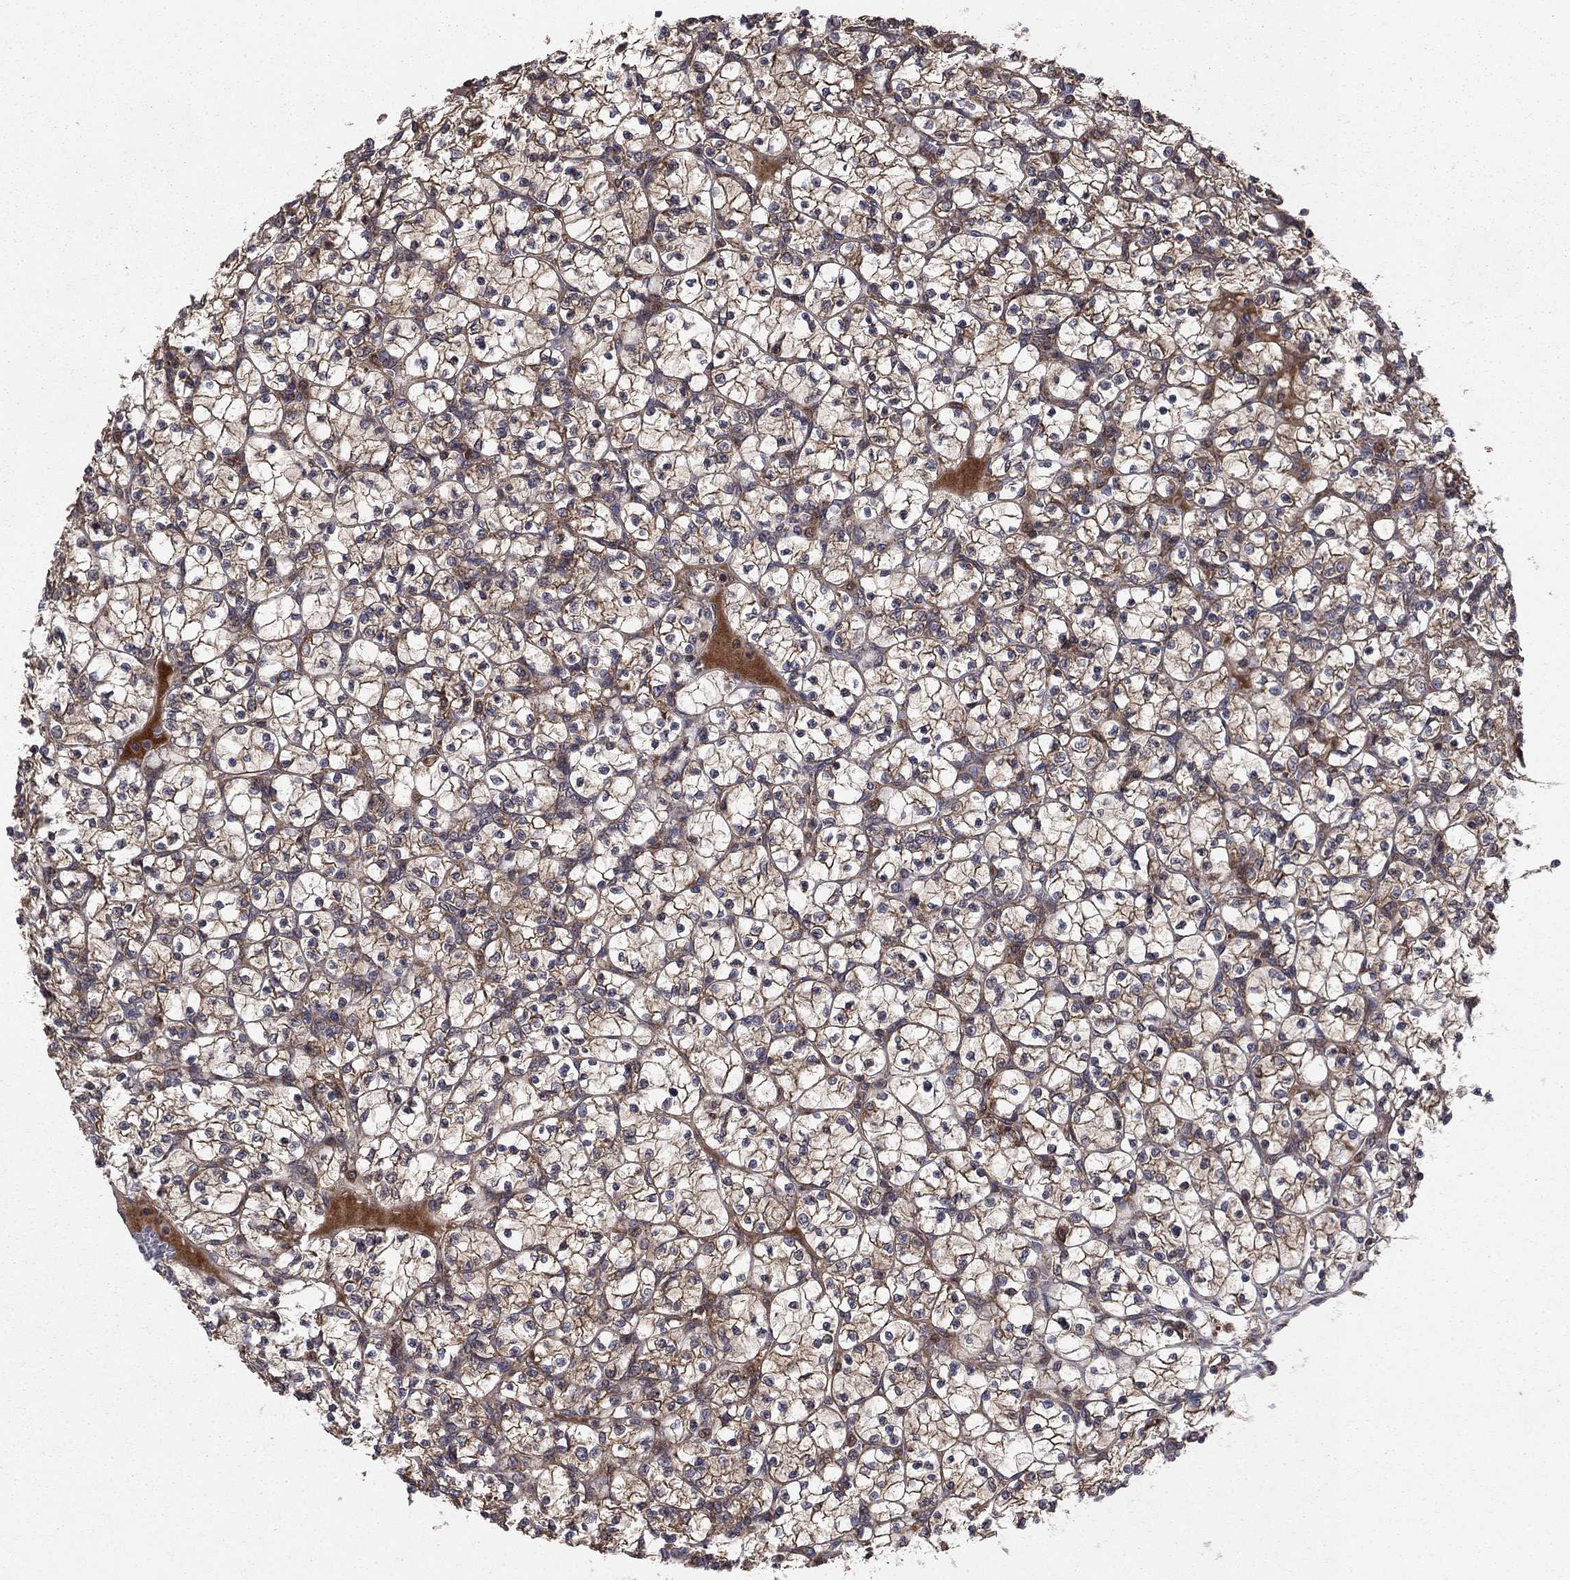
{"staining": {"intensity": "moderate", "quantity": ">75%", "location": "cytoplasmic/membranous"}, "tissue": "renal cancer", "cell_type": "Tumor cells", "image_type": "cancer", "snomed": [{"axis": "morphology", "description": "Adenocarcinoma, NOS"}, {"axis": "topography", "description": "Kidney"}], "caption": "Immunohistochemical staining of adenocarcinoma (renal) reveals medium levels of moderate cytoplasmic/membranous positivity in about >75% of tumor cells.", "gene": "BABAM2", "patient": {"sex": "female", "age": 89}}